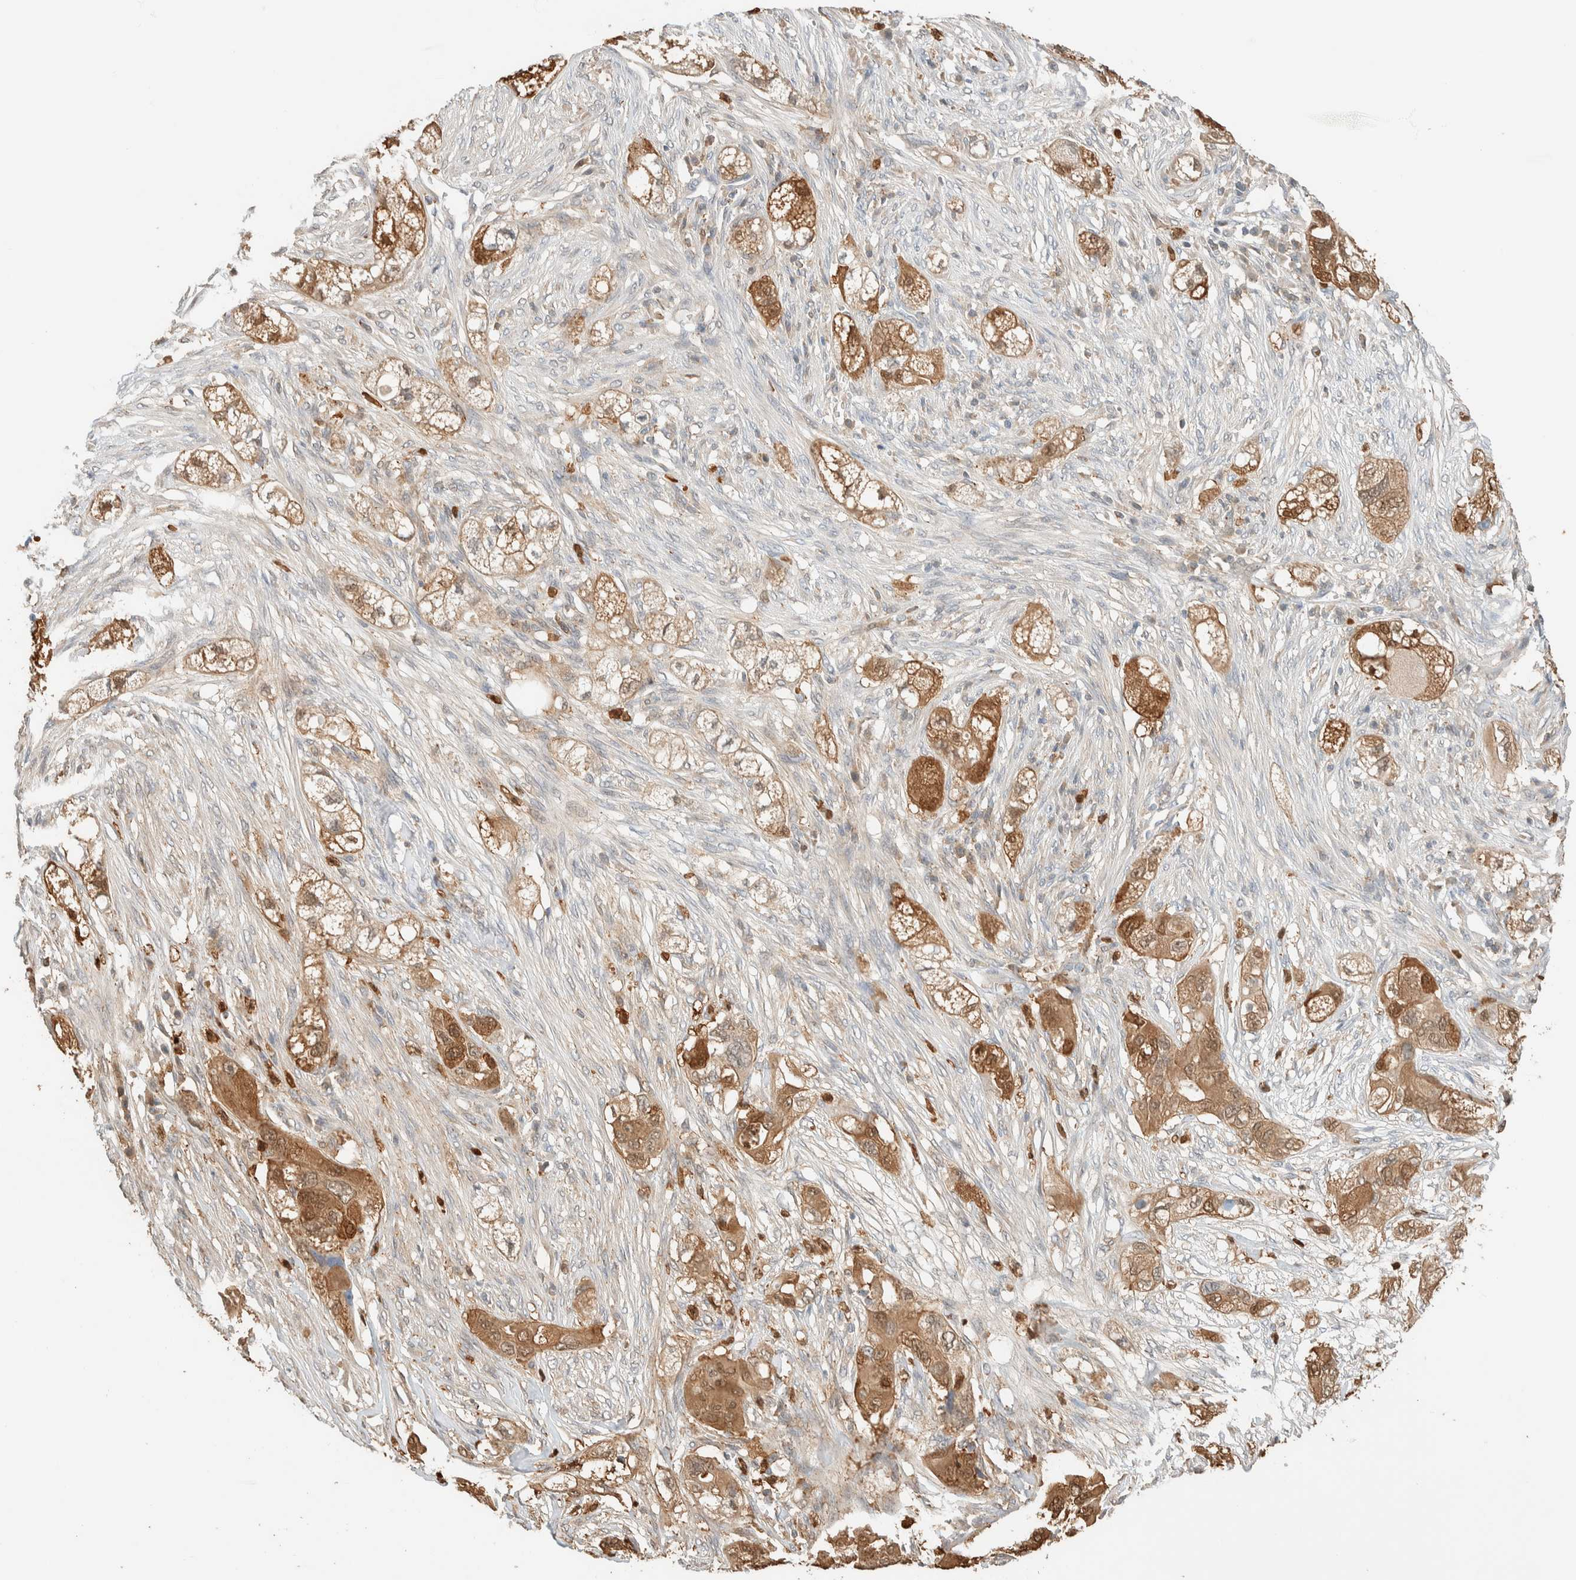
{"staining": {"intensity": "moderate", "quantity": ">75%", "location": "cytoplasmic/membranous,nuclear"}, "tissue": "pancreatic cancer", "cell_type": "Tumor cells", "image_type": "cancer", "snomed": [{"axis": "morphology", "description": "Adenocarcinoma, NOS"}, {"axis": "topography", "description": "Pancreas"}], "caption": "High-power microscopy captured an immunohistochemistry (IHC) micrograph of pancreatic cancer (adenocarcinoma), revealing moderate cytoplasmic/membranous and nuclear expression in approximately >75% of tumor cells. (DAB = brown stain, brightfield microscopy at high magnification).", "gene": "SETD4", "patient": {"sex": "female", "age": 78}}